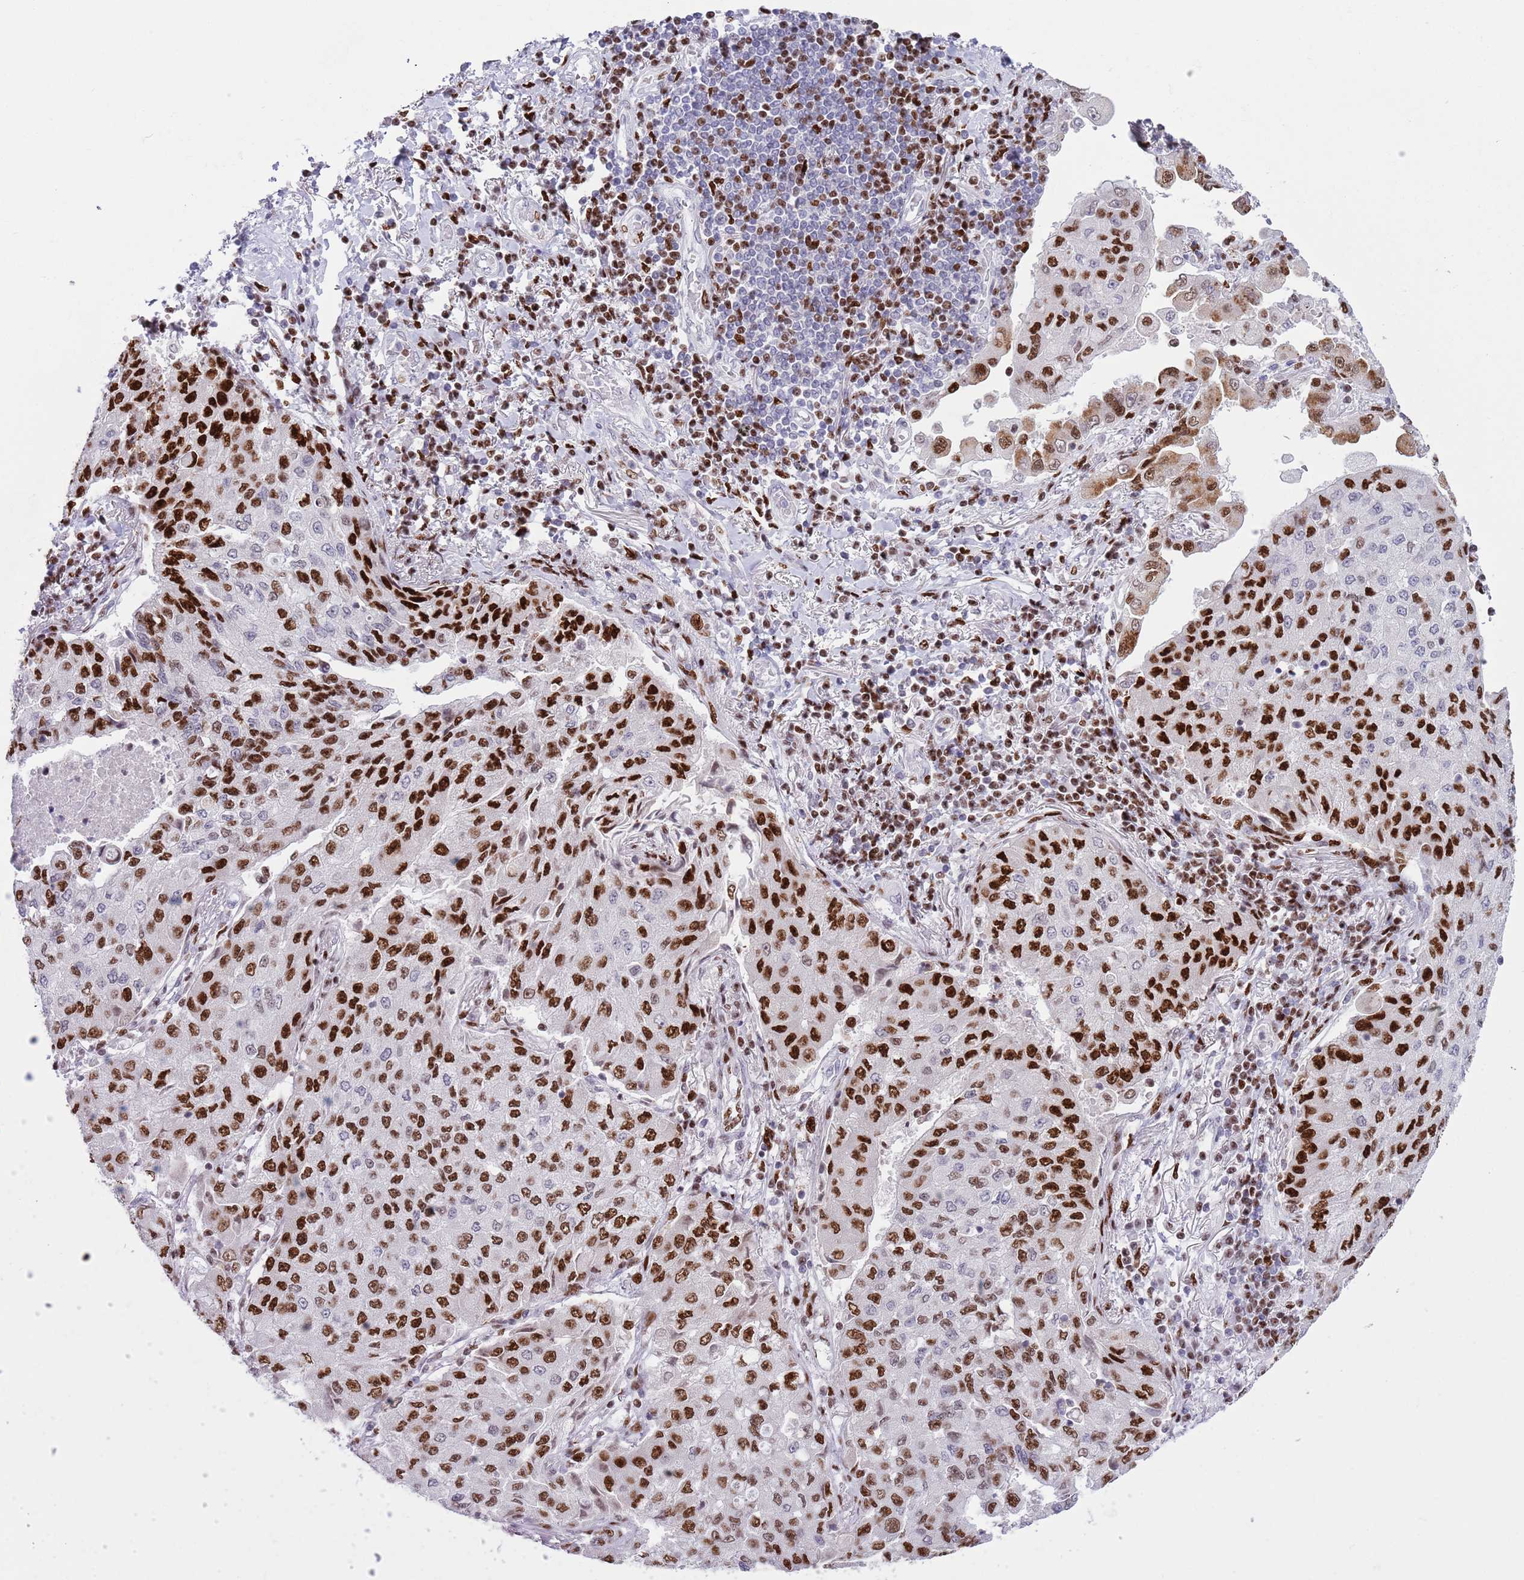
{"staining": {"intensity": "strong", "quantity": ">75%", "location": "nuclear"}, "tissue": "lung cancer", "cell_type": "Tumor cells", "image_type": "cancer", "snomed": [{"axis": "morphology", "description": "Squamous cell carcinoma, NOS"}, {"axis": "topography", "description": "Lung"}], "caption": "Strong nuclear positivity for a protein is present in about >75% of tumor cells of lung cancer (squamous cell carcinoma) using immunohistochemistry (IHC).", "gene": "MFSD10", "patient": {"sex": "male", "age": 74}}